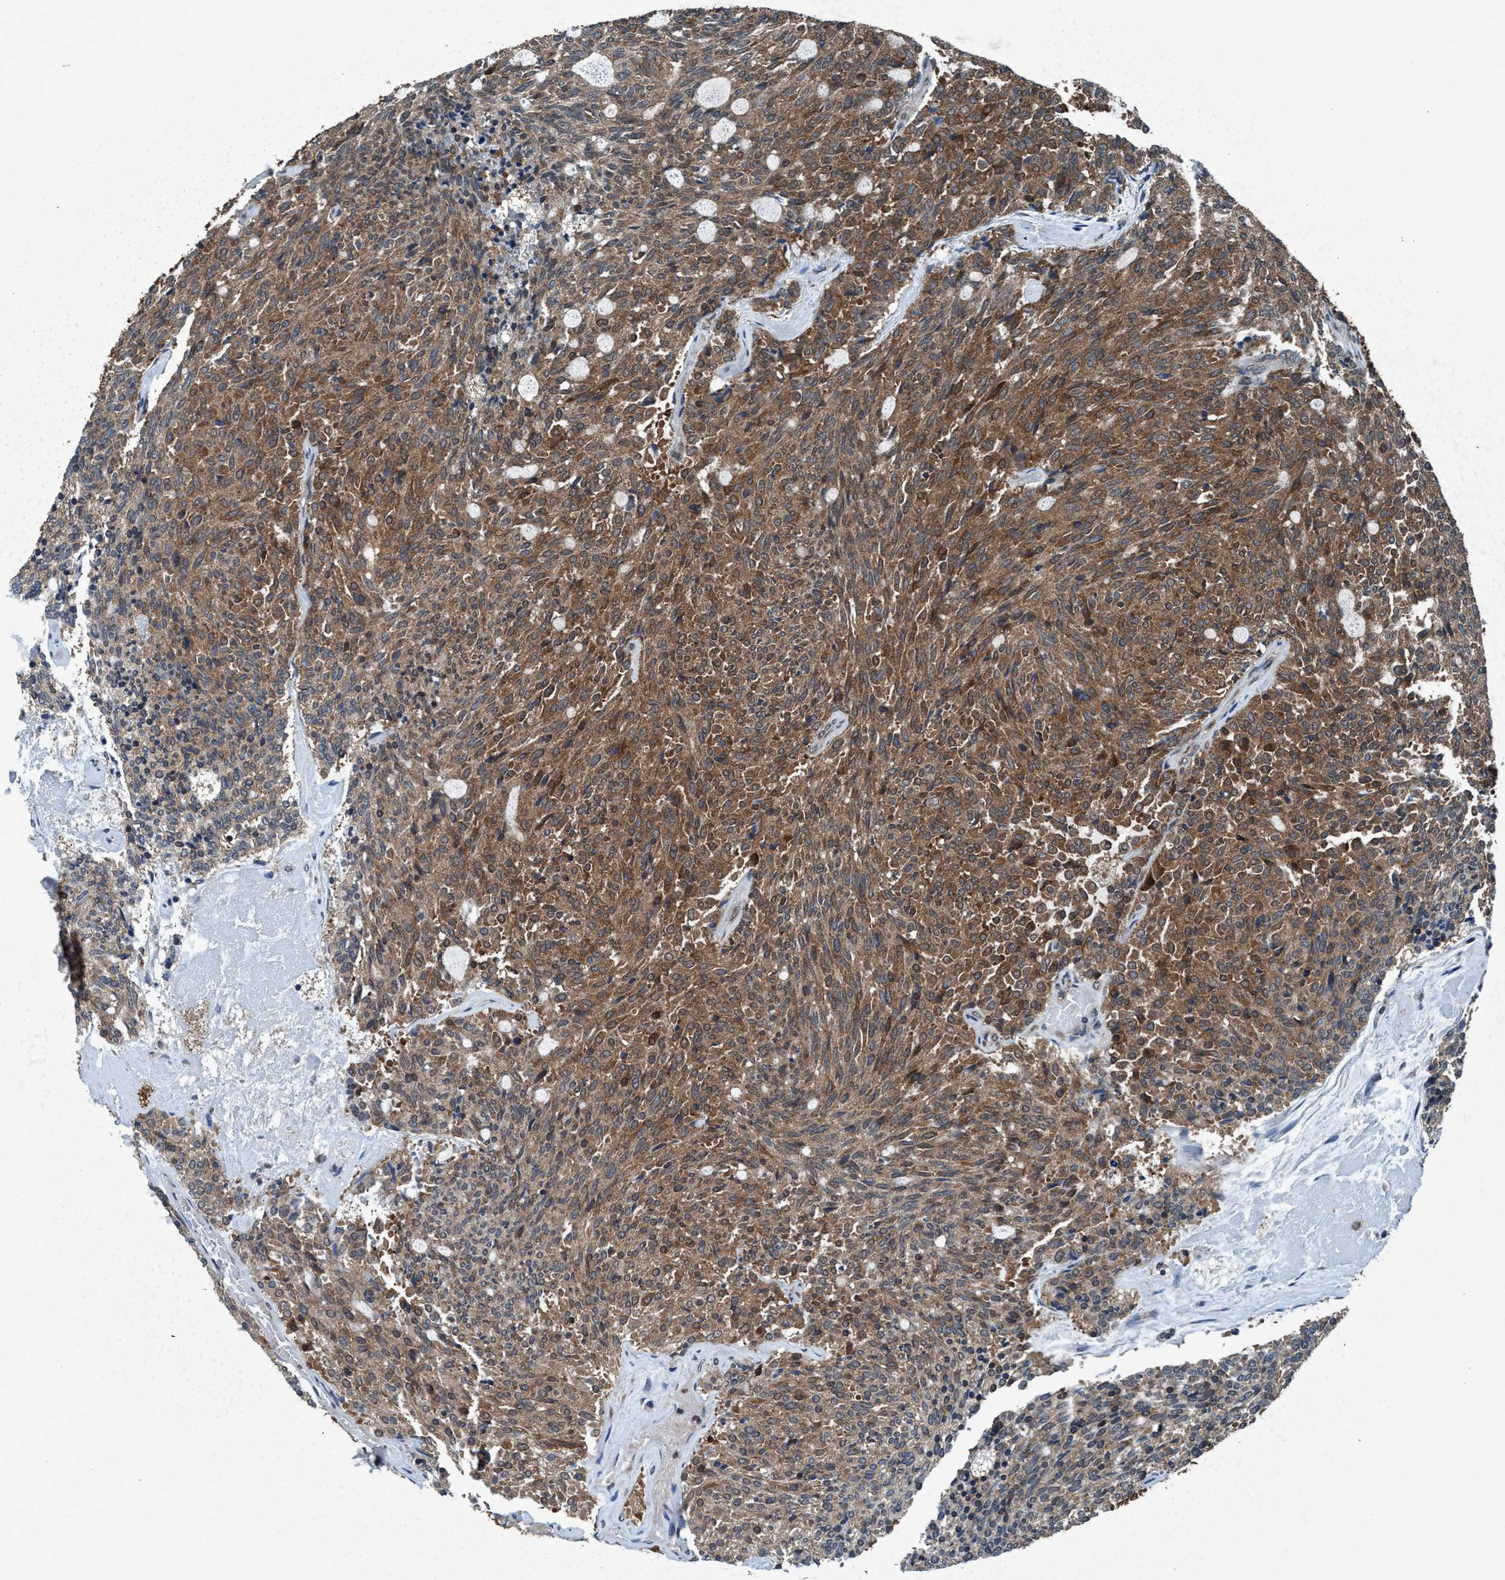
{"staining": {"intensity": "moderate", "quantity": ">75%", "location": "cytoplasmic/membranous"}, "tissue": "carcinoid", "cell_type": "Tumor cells", "image_type": "cancer", "snomed": [{"axis": "morphology", "description": "Carcinoid, malignant, NOS"}, {"axis": "topography", "description": "Pancreas"}], "caption": "IHC image of neoplastic tissue: human carcinoid stained using immunohistochemistry (IHC) exhibits medium levels of moderate protein expression localized specifically in the cytoplasmic/membranous of tumor cells, appearing as a cytoplasmic/membranous brown color.", "gene": "AKT1S1", "patient": {"sex": "female", "age": 54}}